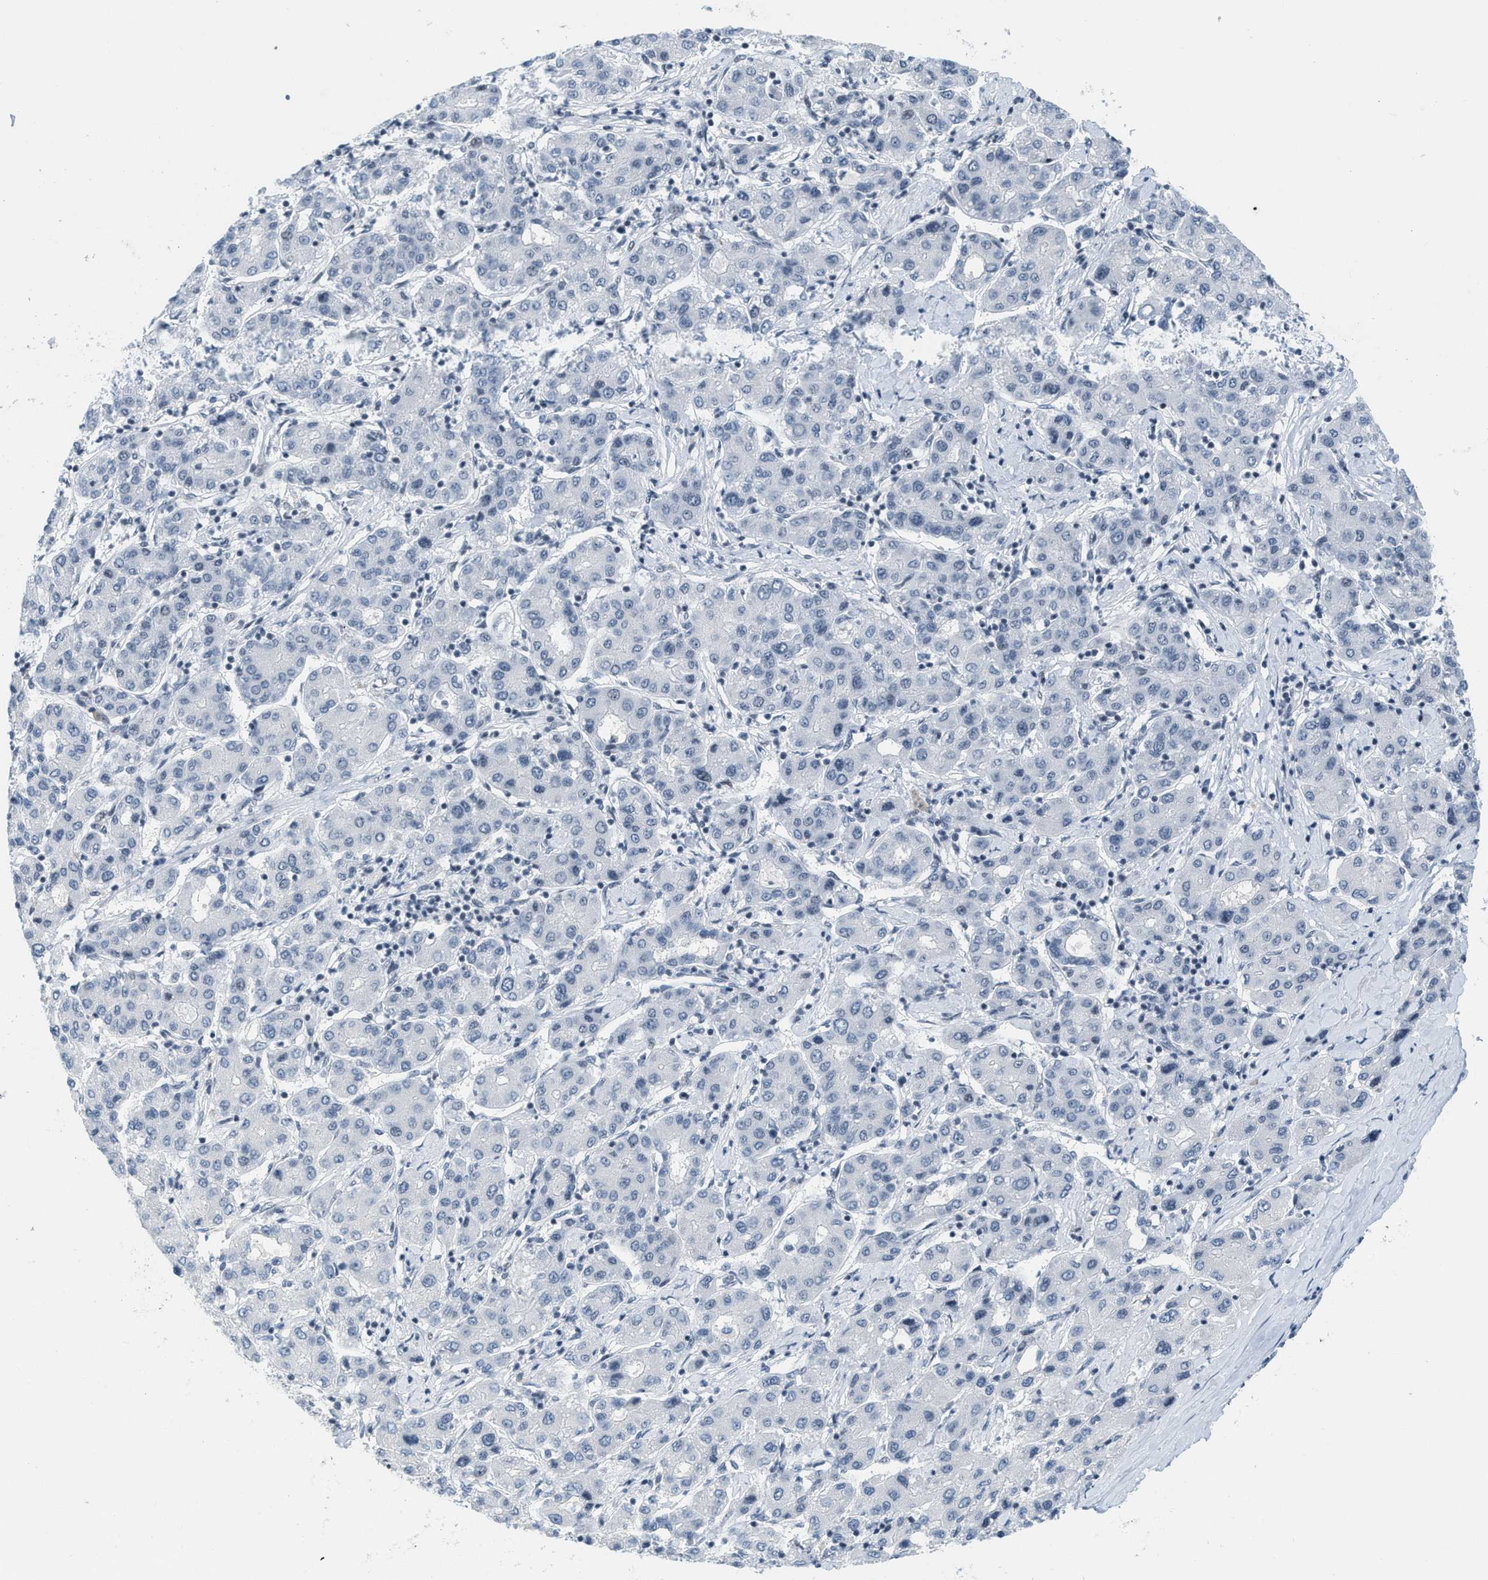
{"staining": {"intensity": "negative", "quantity": "none", "location": "none"}, "tissue": "liver cancer", "cell_type": "Tumor cells", "image_type": "cancer", "snomed": [{"axis": "morphology", "description": "Carcinoma, Hepatocellular, NOS"}, {"axis": "topography", "description": "Liver"}], "caption": "Protein analysis of liver hepatocellular carcinoma exhibits no significant staining in tumor cells.", "gene": "PBX1", "patient": {"sex": "male", "age": 65}}